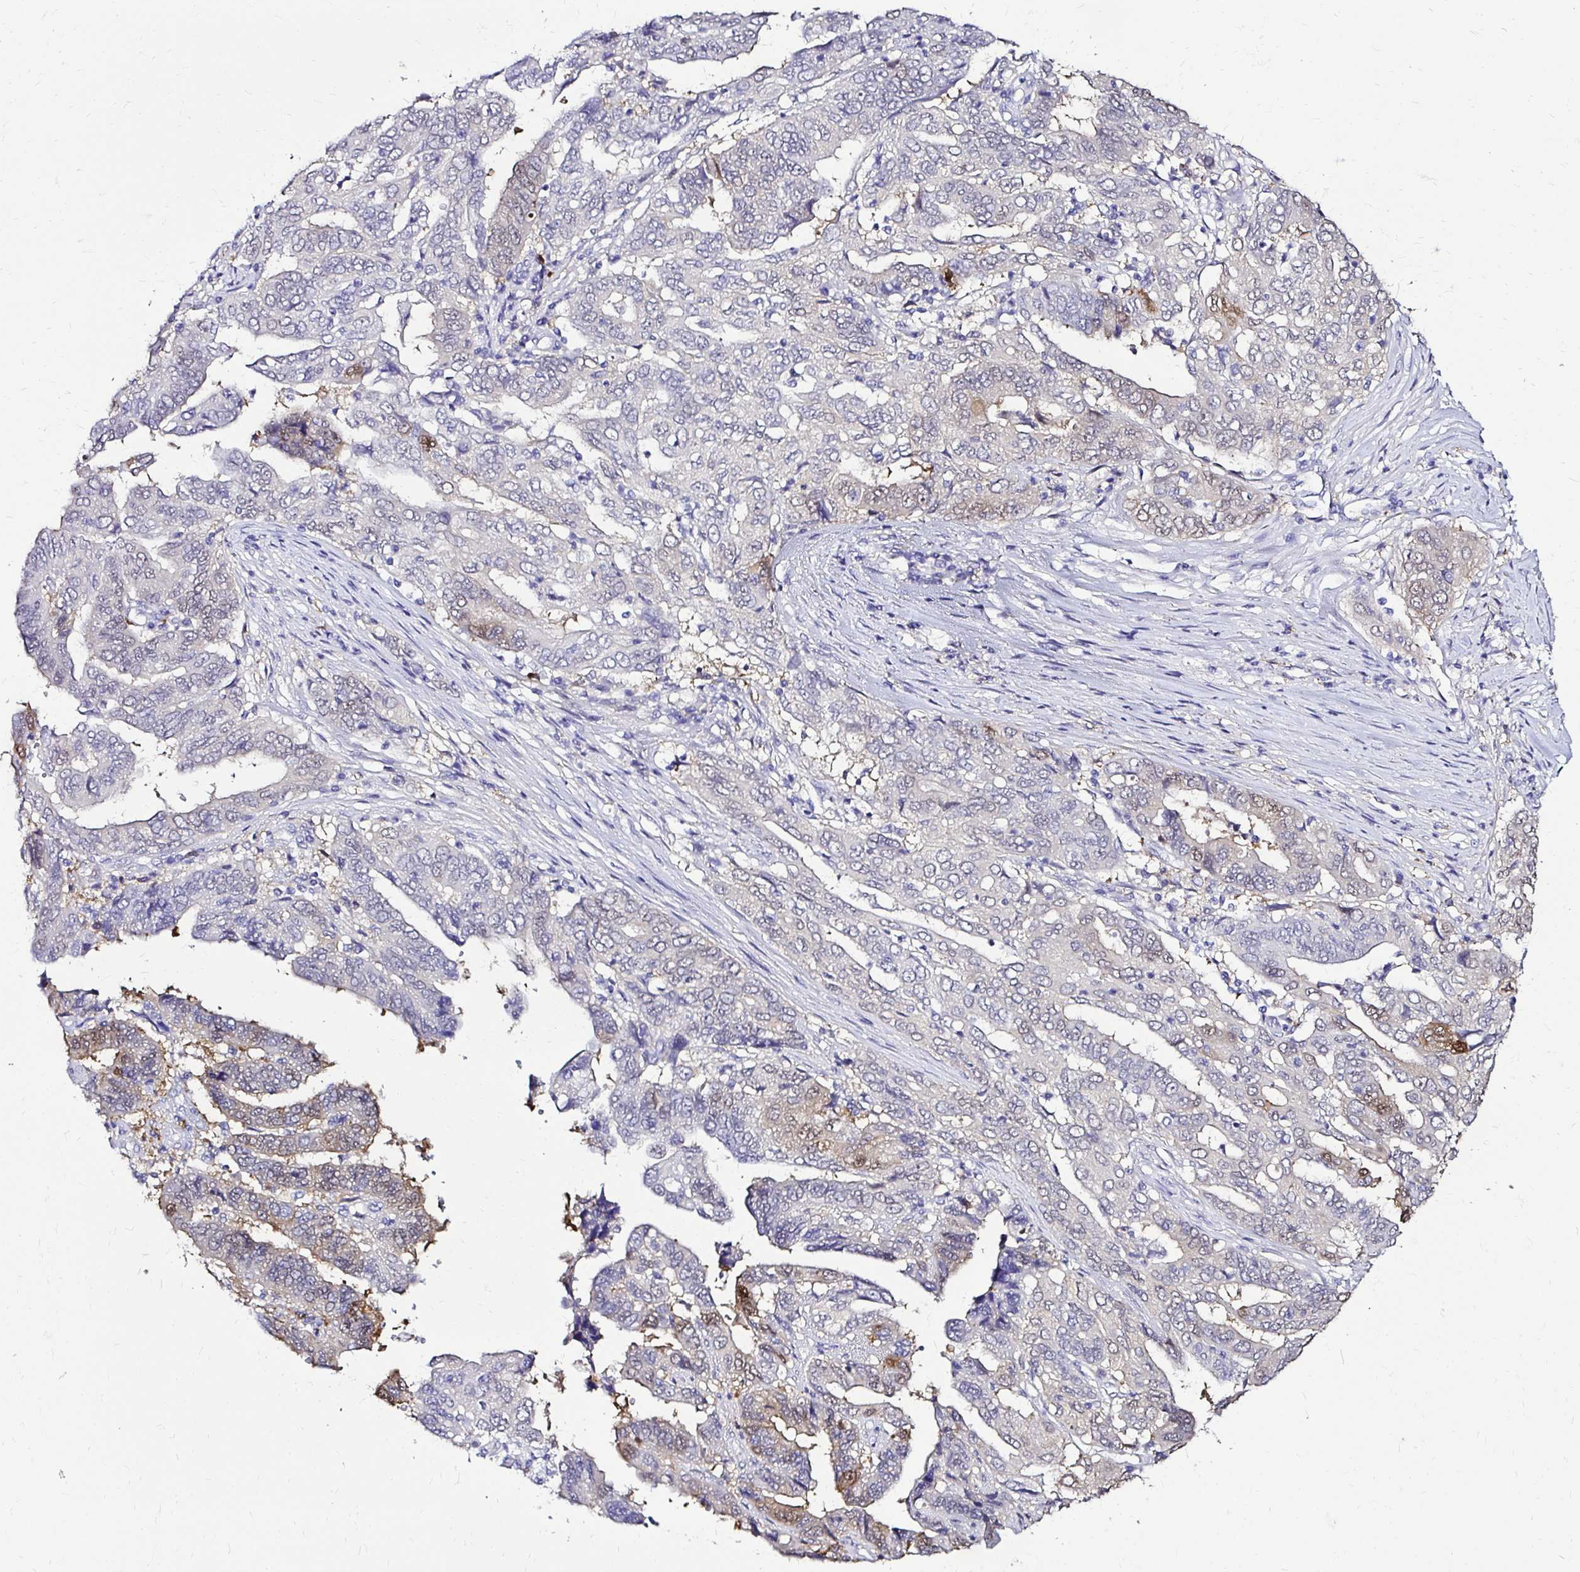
{"staining": {"intensity": "weak", "quantity": "<25%", "location": "cytoplasmic/membranous,nuclear"}, "tissue": "ovarian cancer", "cell_type": "Tumor cells", "image_type": "cancer", "snomed": [{"axis": "morphology", "description": "Cystadenocarcinoma, serous, NOS"}, {"axis": "topography", "description": "Ovary"}], "caption": "Tumor cells show no significant staining in ovarian cancer (serous cystadenocarcinoma). (Immunohistochemistry, brightfield microscopy, high magnification).", "gene": "IDH1", "patient": {"sex": "female", "age": 79}}